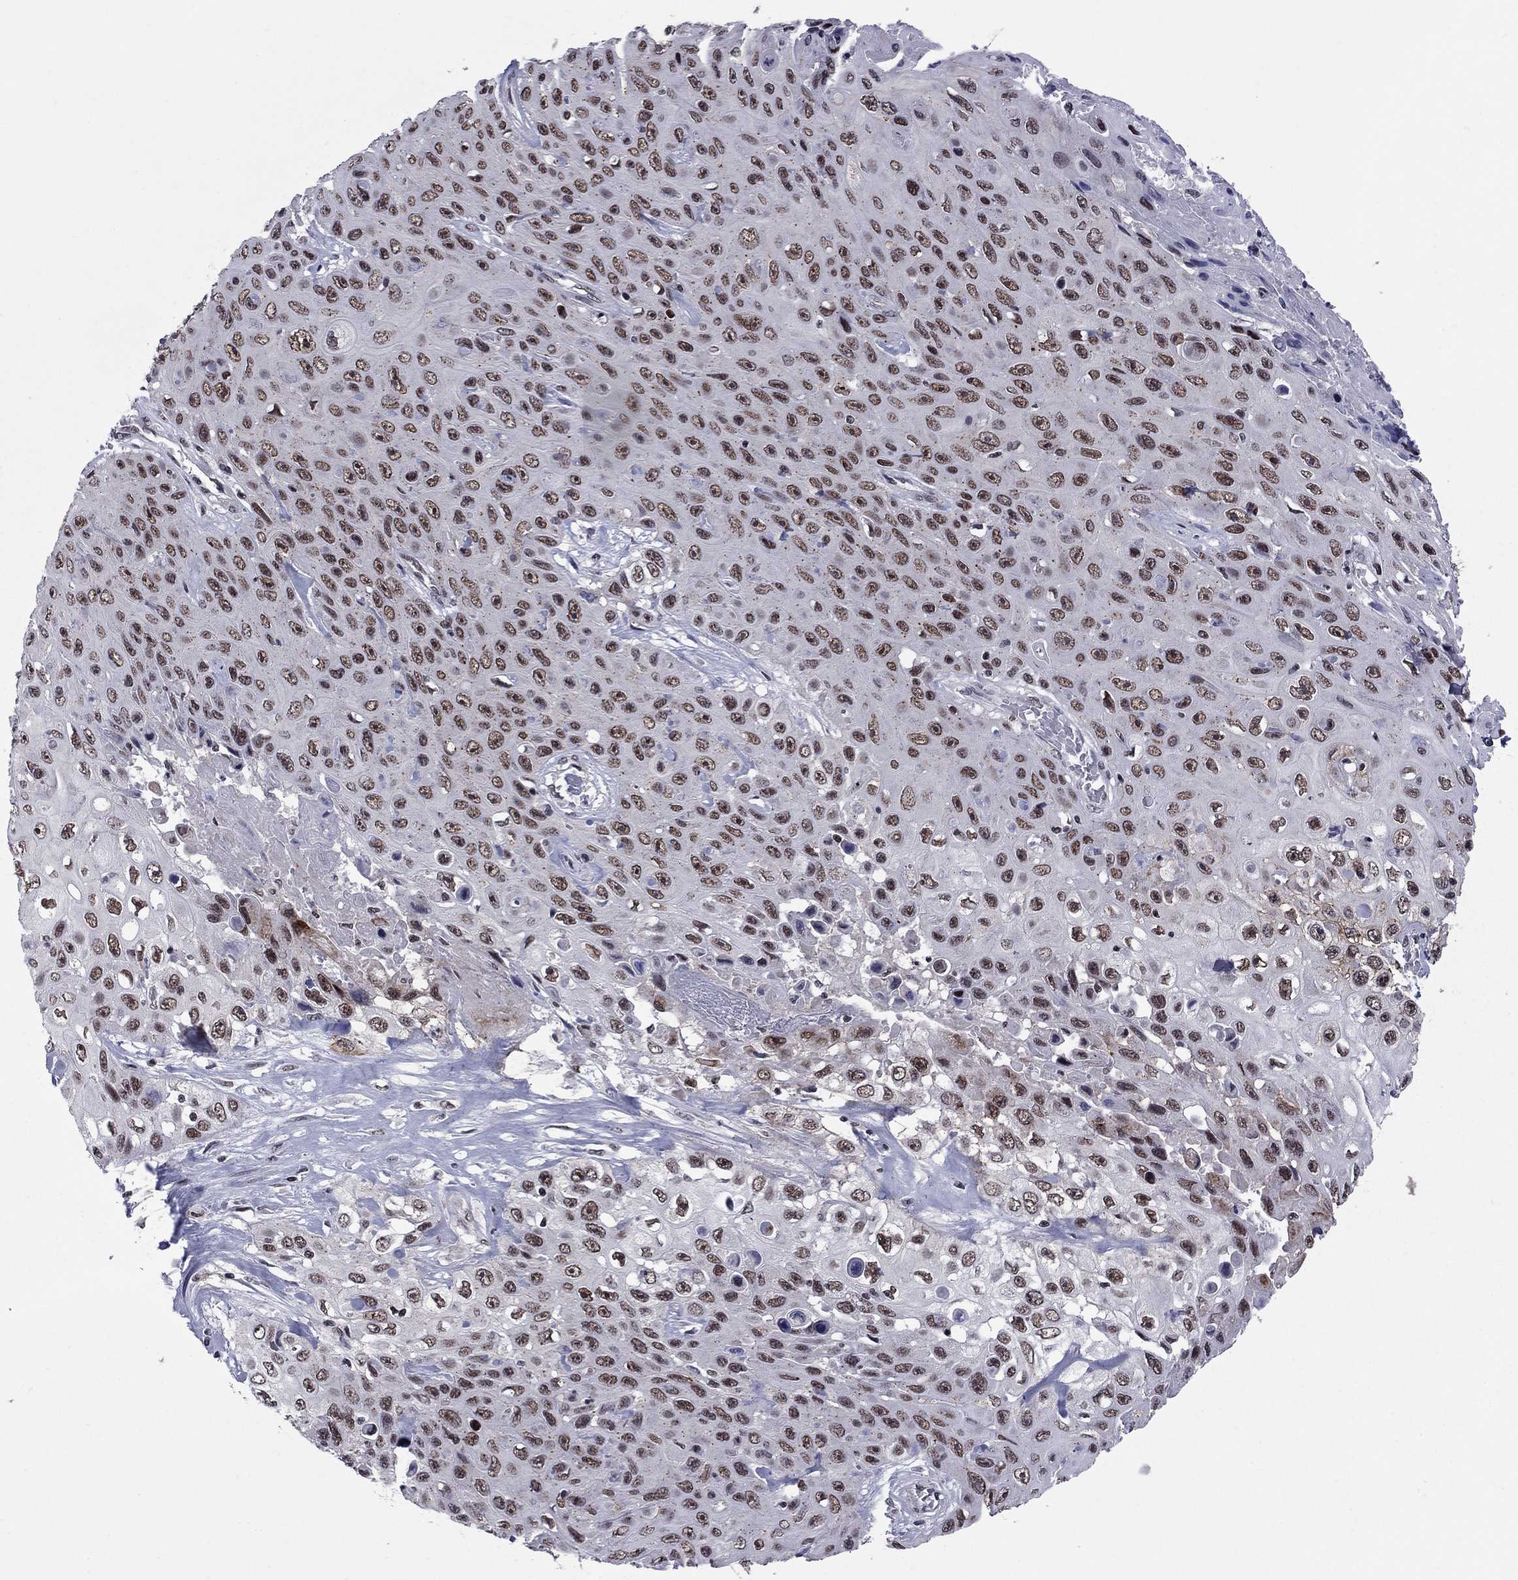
{"staining": {"intensity": "moderate", "quantity": ">75%", "location": "nuclear"}, "tissue": "skin cancer", "cell_type": "Tumor cells", "image_type": "cancer", "snomed": [{"axis": "morphology", "description": "Squamous cell carcinoma, NOS"}, {"axis": "topography", "description": "Skin"}], "caption": "Tumor cells exhibit moderate nuclear positivity in about >75% of cells in skin squamous cell carcinoma. (IHC, brightfield microscopy, high magnification).", "gene": "TAF9", "patient": {"sex": "male", "age": 82}}